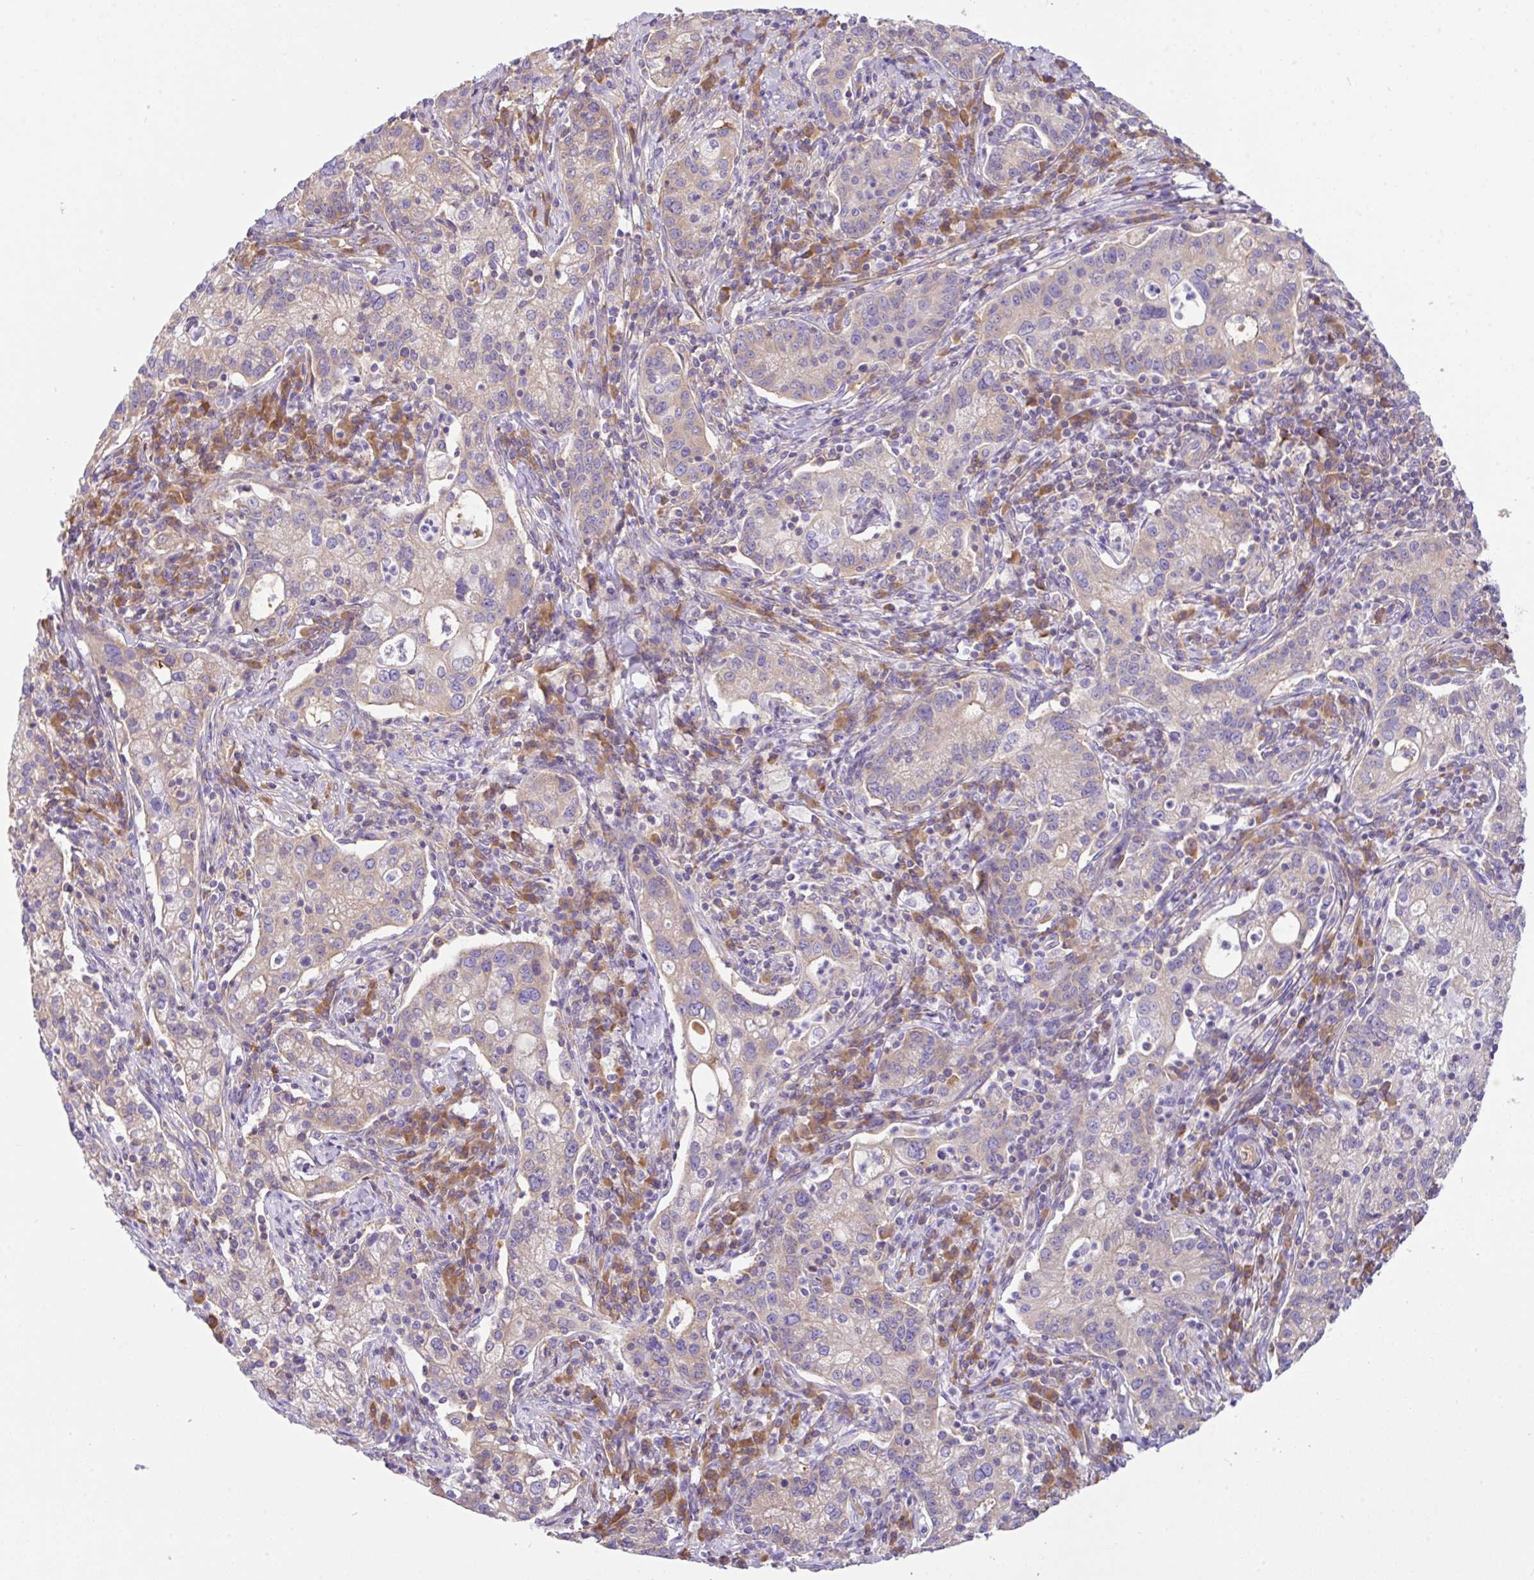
{"staining": {"intensity": "weak", "quantity": "<25%", "location": "cytoplasmic/membranous"}, "tissue": "cervical cancer", "cell_type": "Tumor cells", "image_type": "cancer", "snomed": [{"axis": "morphology", "description": "Normal tissue, NOS"}, {"axis": "morphology", "description": "Adenocarcinoma, NOS"}, {"axis": "topography", "description": "Cervix"}], "caption": "Immunohistochemical staining of human cervical cancer displays no significant expression in tumor cells.", "gene": "GFPT2", "patient": {"sex": "female", "age": 44}}